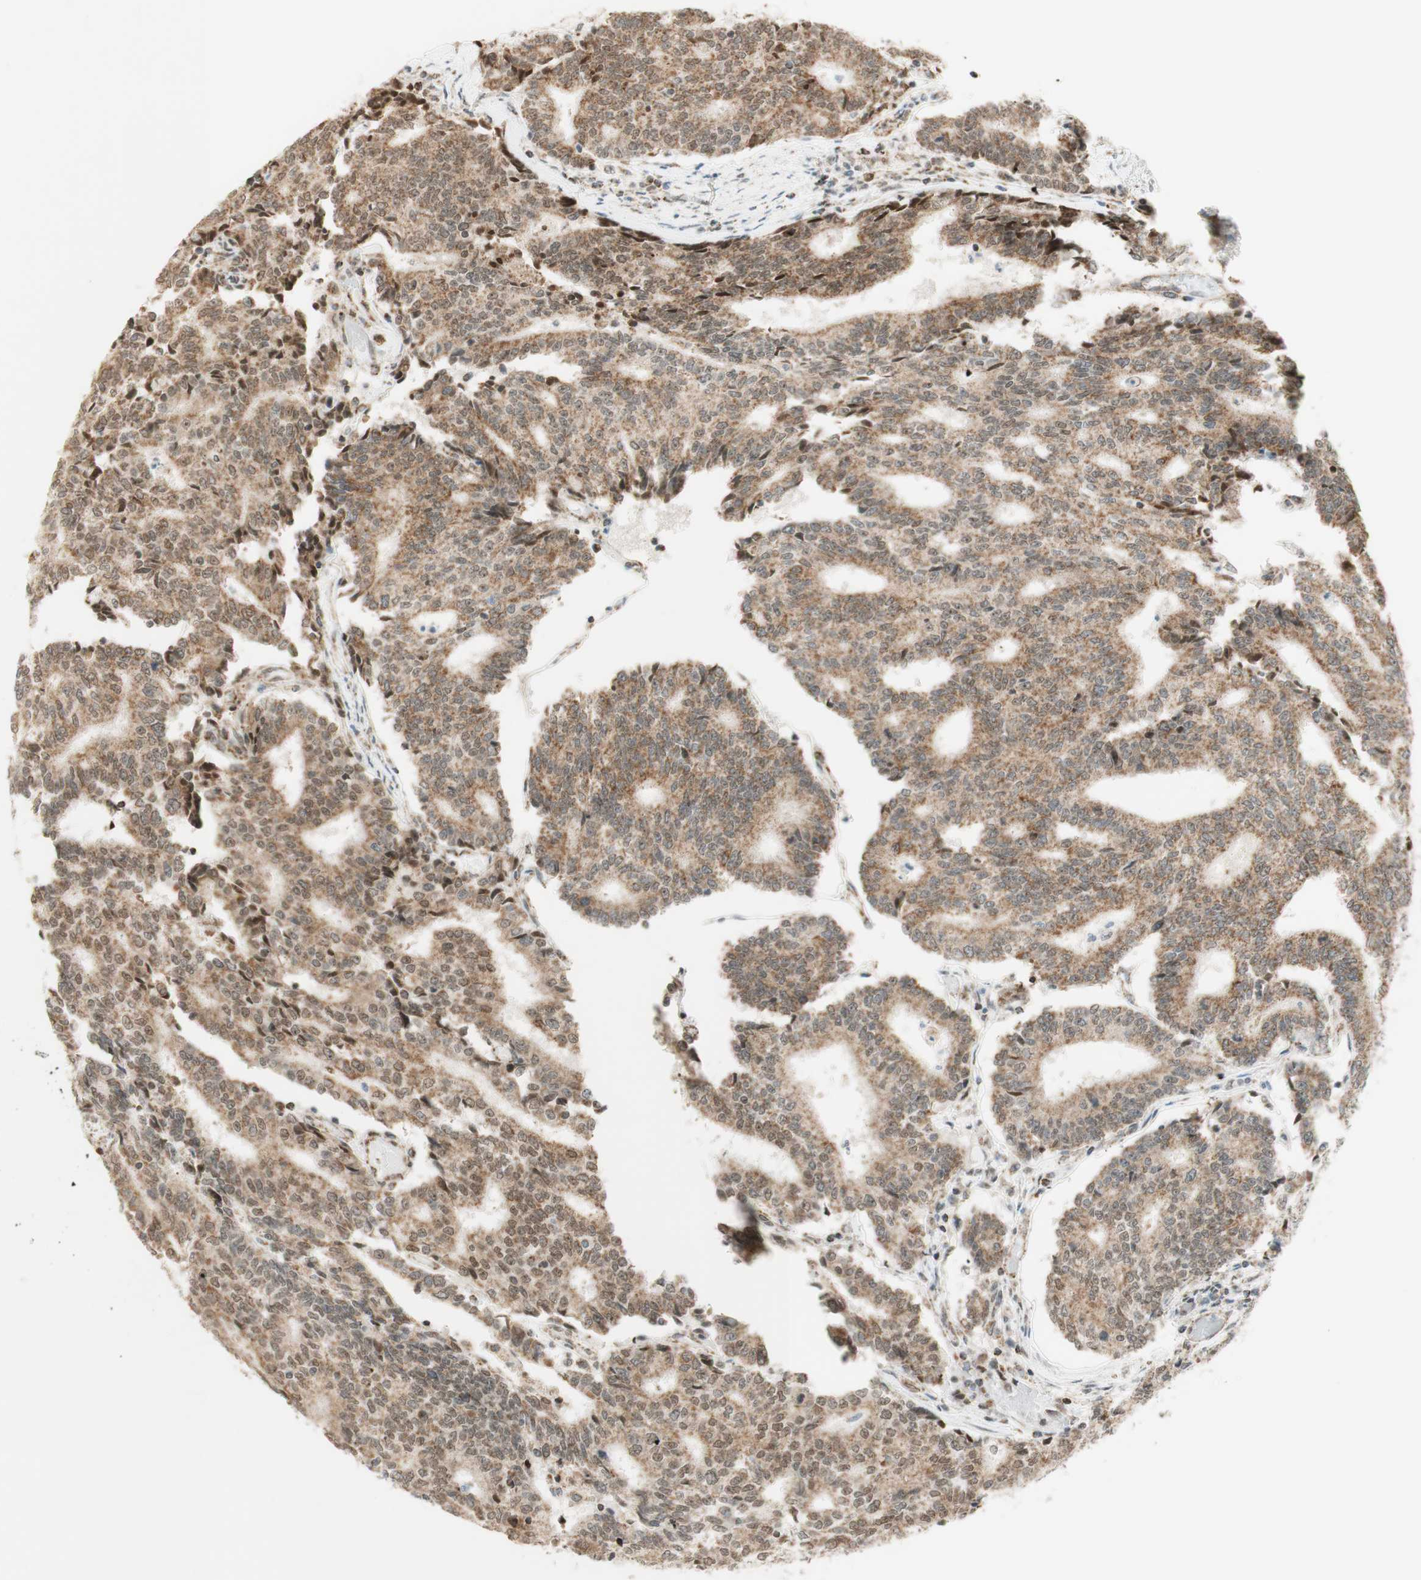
{"staining": {"intensity": "moderate", "quantity": ">75%", "location": "cytoplasmic/membranous,nuclear"}, "tissue": "prostate cancer", "cell_type": "Tumor cells", "image_type": "cancer", "snomed": [{"axis": "morphology", "description": "Normal tissue, NOS"}, {"axis": "morphology", "description": "Adenocarcinoma, High grade"}, {"axis": "topography", "description": "Prostate"}, {"axis": "topography", "description": "Seminal veicle"}], "caption": "Tumor cells display moderate cytoplasmic/membranous and nuclear expression in approximately >75% of cells in prostate cancer. (IHC, brightfield microscopy, high magnification).", "gene": "ZNF782", "patient": {"sex": "male", "age": 55}}